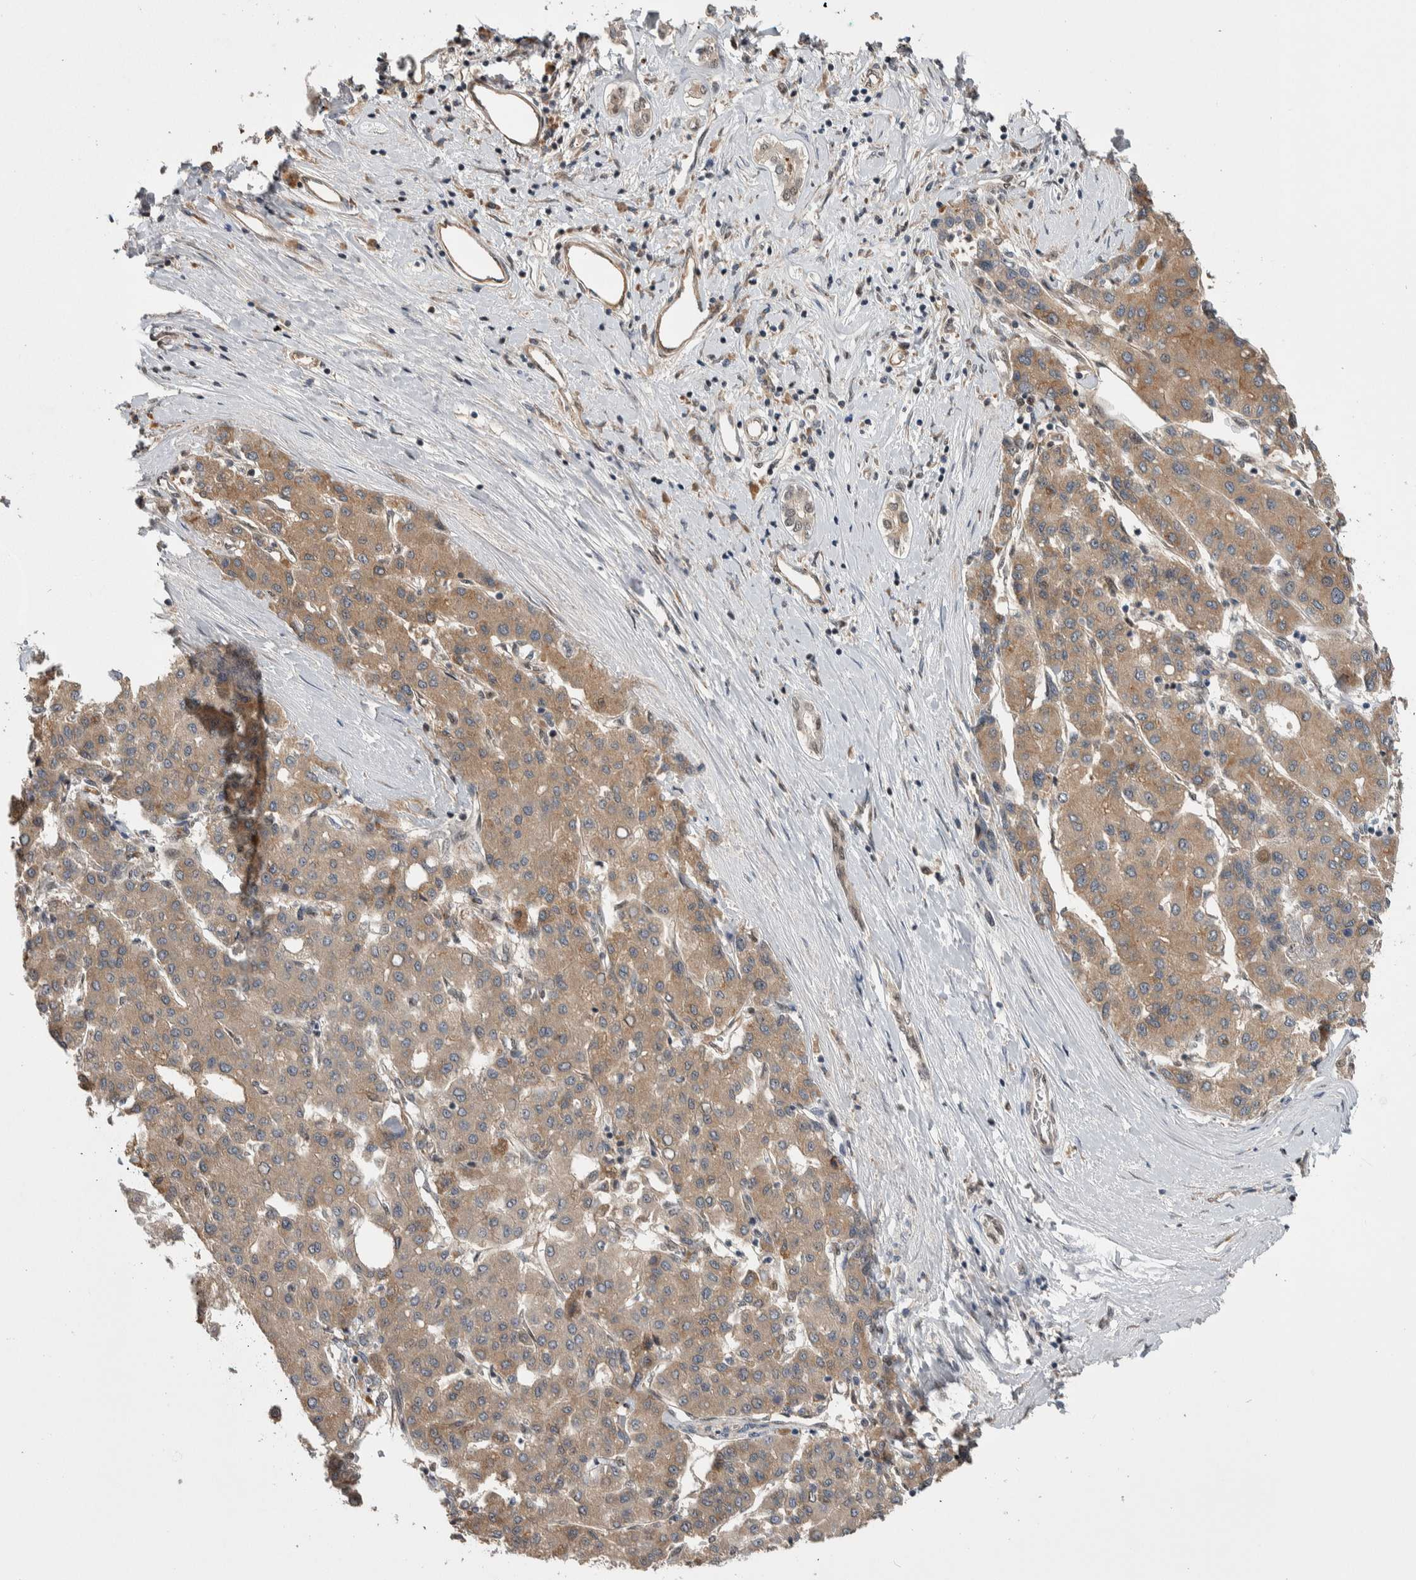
{"staining": {"intensity": "moderate", "quantity": ">75%", "location": "cytoplasmic/membranous"}, "tissue": "liver cancer", "cell_type": "Tumor cells", "image_type": "cancer", "snomed": [{"axis": "morphology", "description": "Carcinoma, Hepatocellular, NOS"}, {"axis": "topography", "description": "Liver"}], "caption": "Liver cancer (hepatocellular carcinoma) stained for a protein (brown) displays moderate cytoplasmic/membranous positive staining in about >75% of tumor cells.", "gene": "PRDM4", "patient": {"sex": "male", "age": 65}}